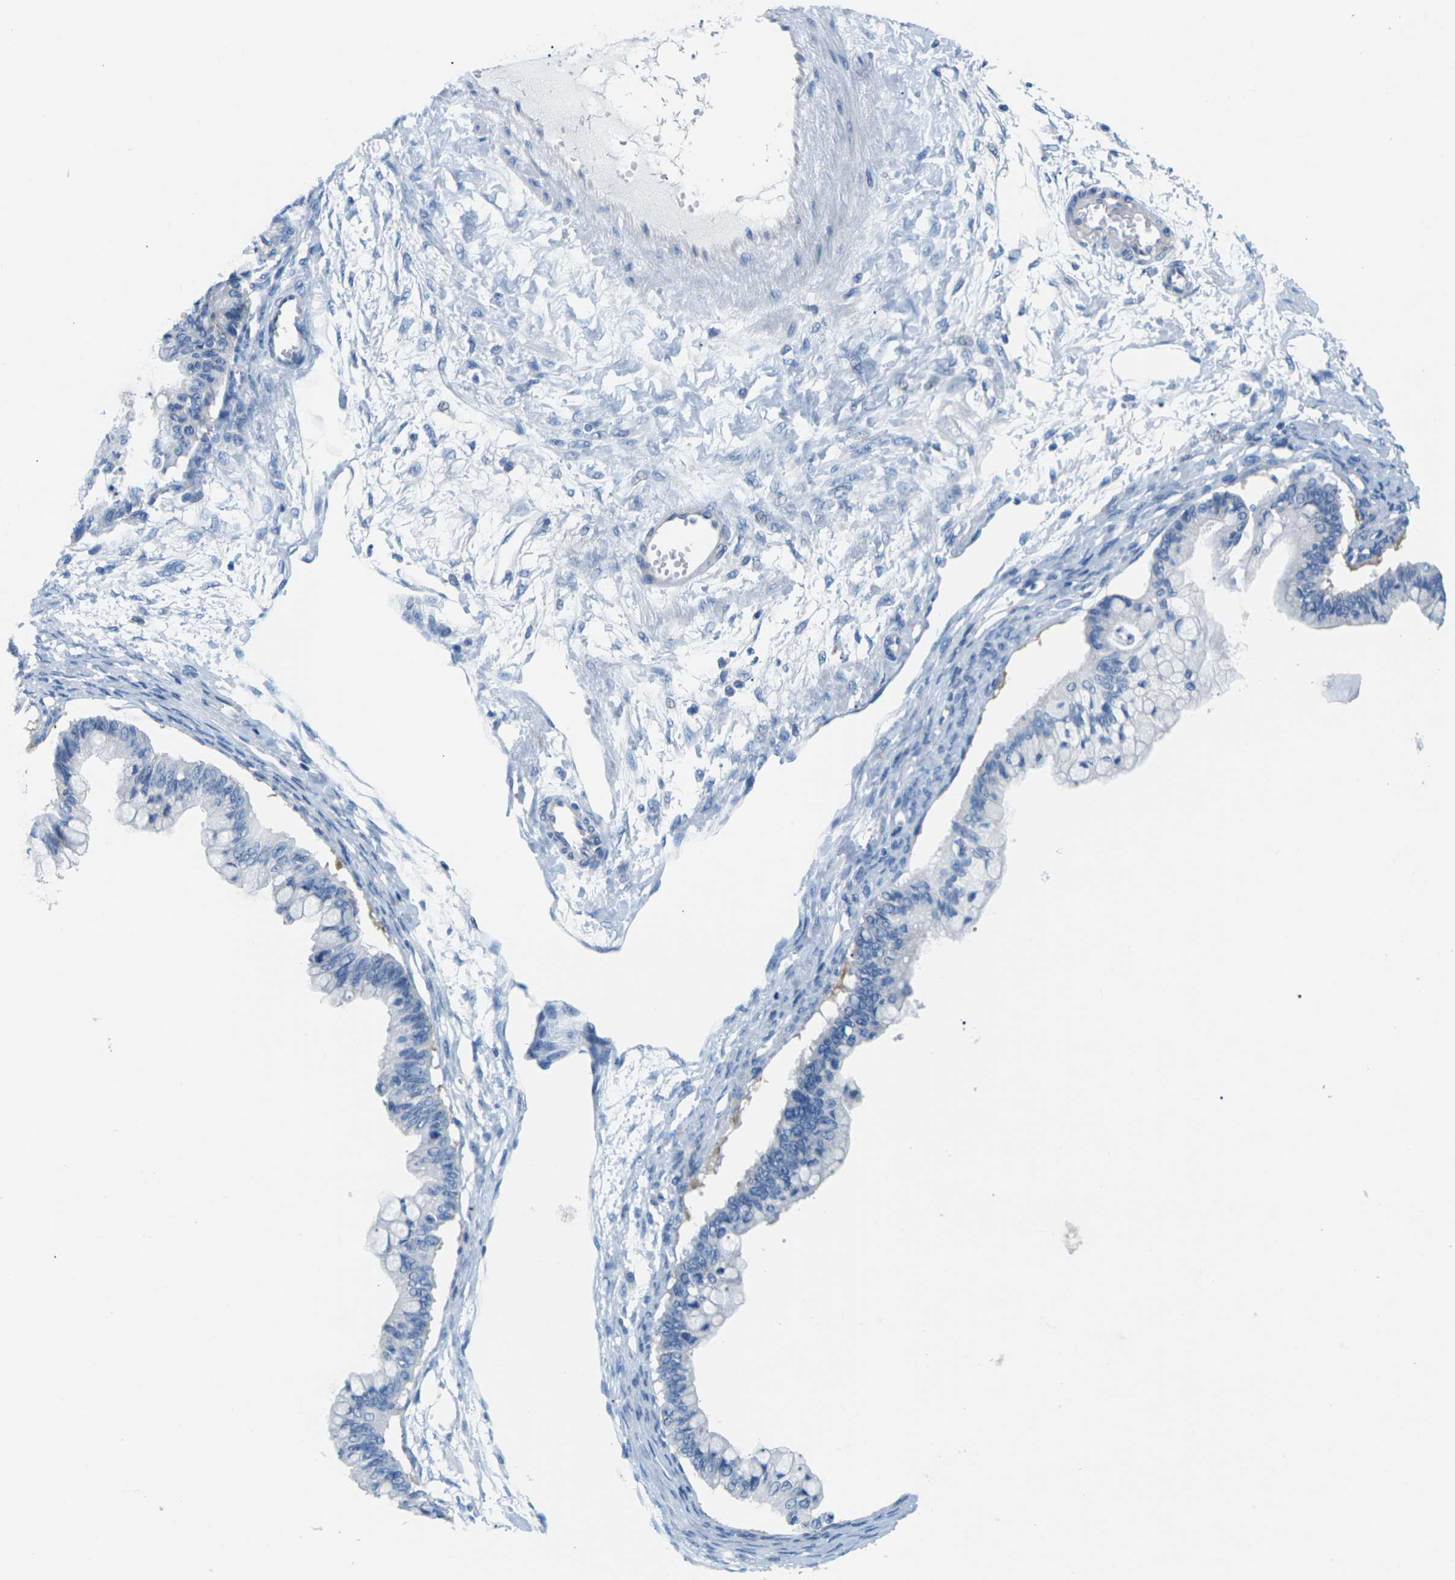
{"staining": {"intensity": "negative", "quantity": "none", "location": "none"}, "tissue": "ovarian cancer", "cell_type": "Tumor cells", "image_type": "cancer", "snomed": [{"axis": "morphology", "description": "Cystadenocarcinoma, mucinous, NOS"}, {"axis": "topography", "description": "Ovary"}], "caption": "Immunohistochemistry of human ovarian cancer demonstrates no positivity in tumor cells. (DAB IHC, high magnification).", "gene": "SYNGR2", "patient": {"sex": "female", "age": 57}}